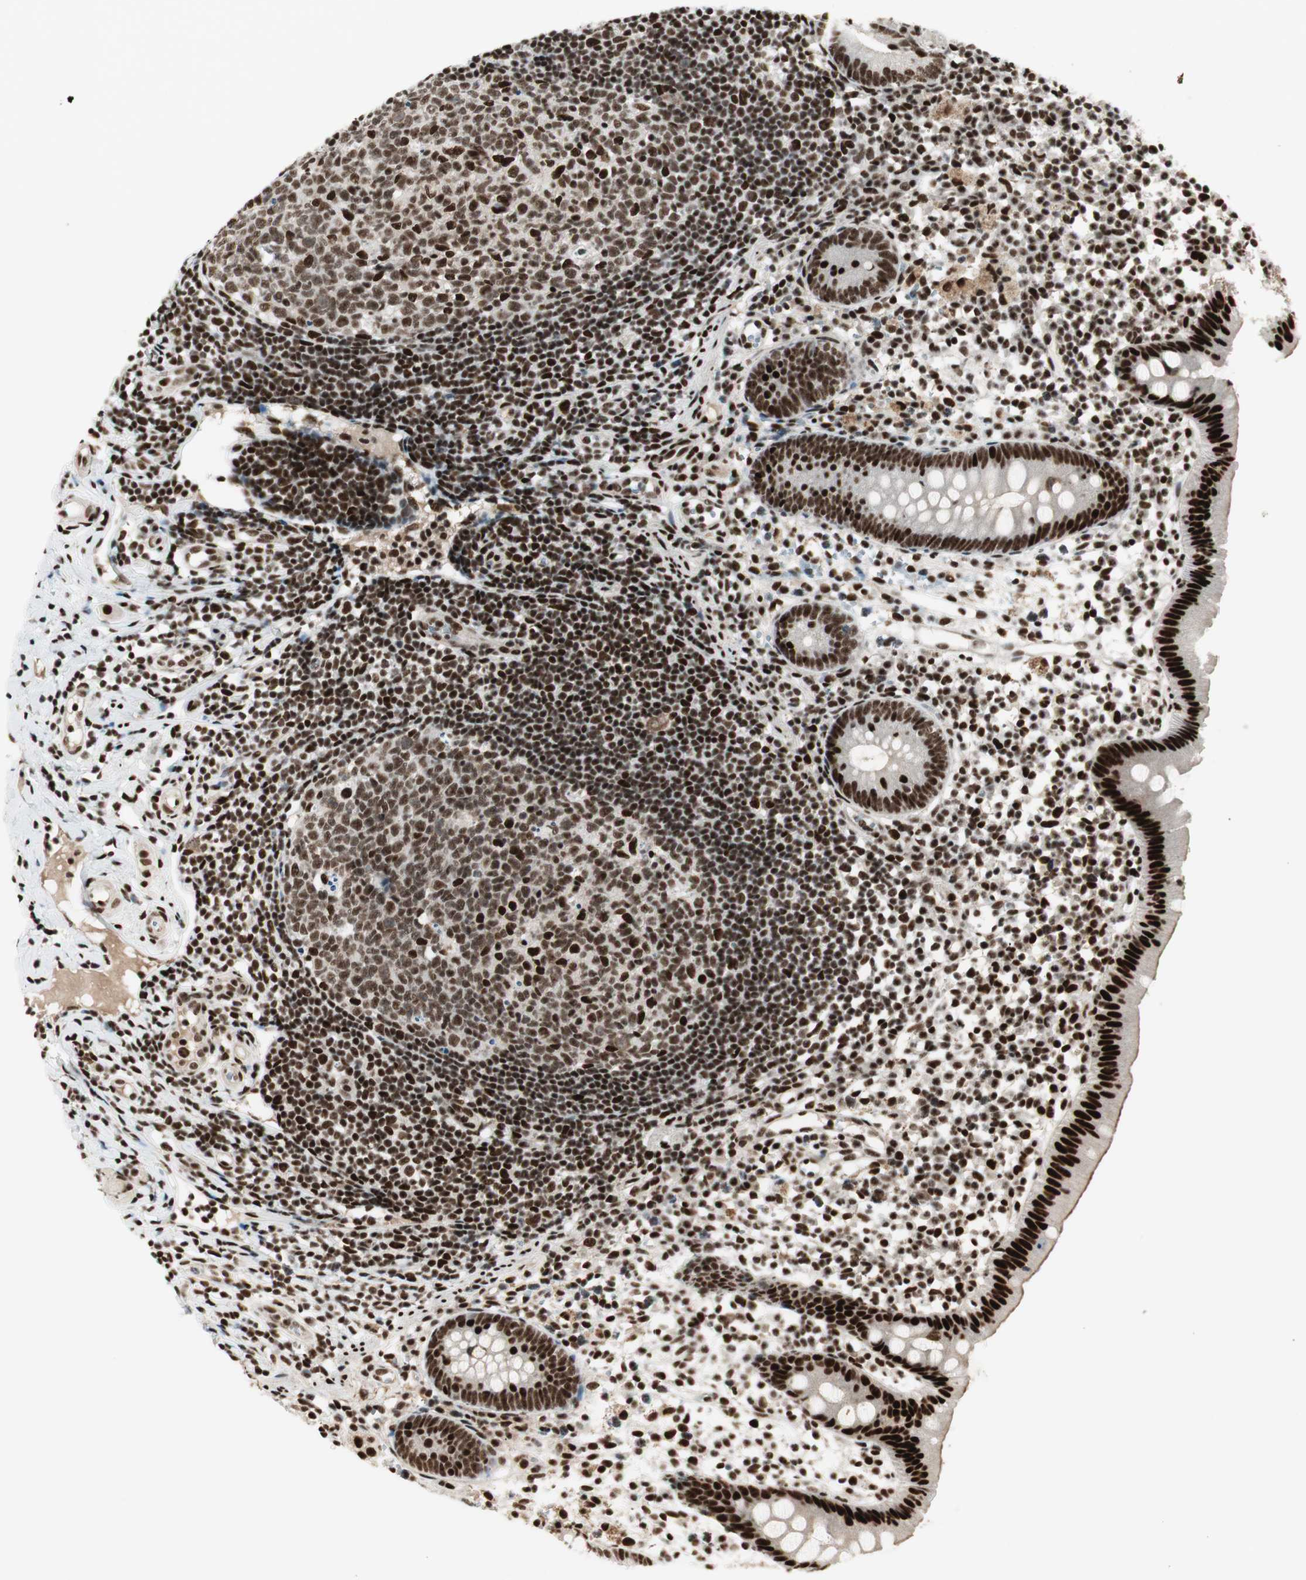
{"staining": {"intensity": "strong", "quantity": ">75%", "location": "nuclear"}, "tissue": "appendix", "cell_type": "Glandular cells", "image_type": "normal", "snomed": [{"axis": "morphology", "description": "Normal tissue, NOS"}, {"axis": "topography", "description": "Appendix"}], "caption": "High-magnification brightfield microscopy of normal appendix stained with DAB (brown) and counterstained with hematoxylin (blue). glandular cells exhibit strong nuclear positivity is identified in approximately>75% of cells.", "gene": "HEXIM1", "patient": {"sex": "female", "age": 20}}